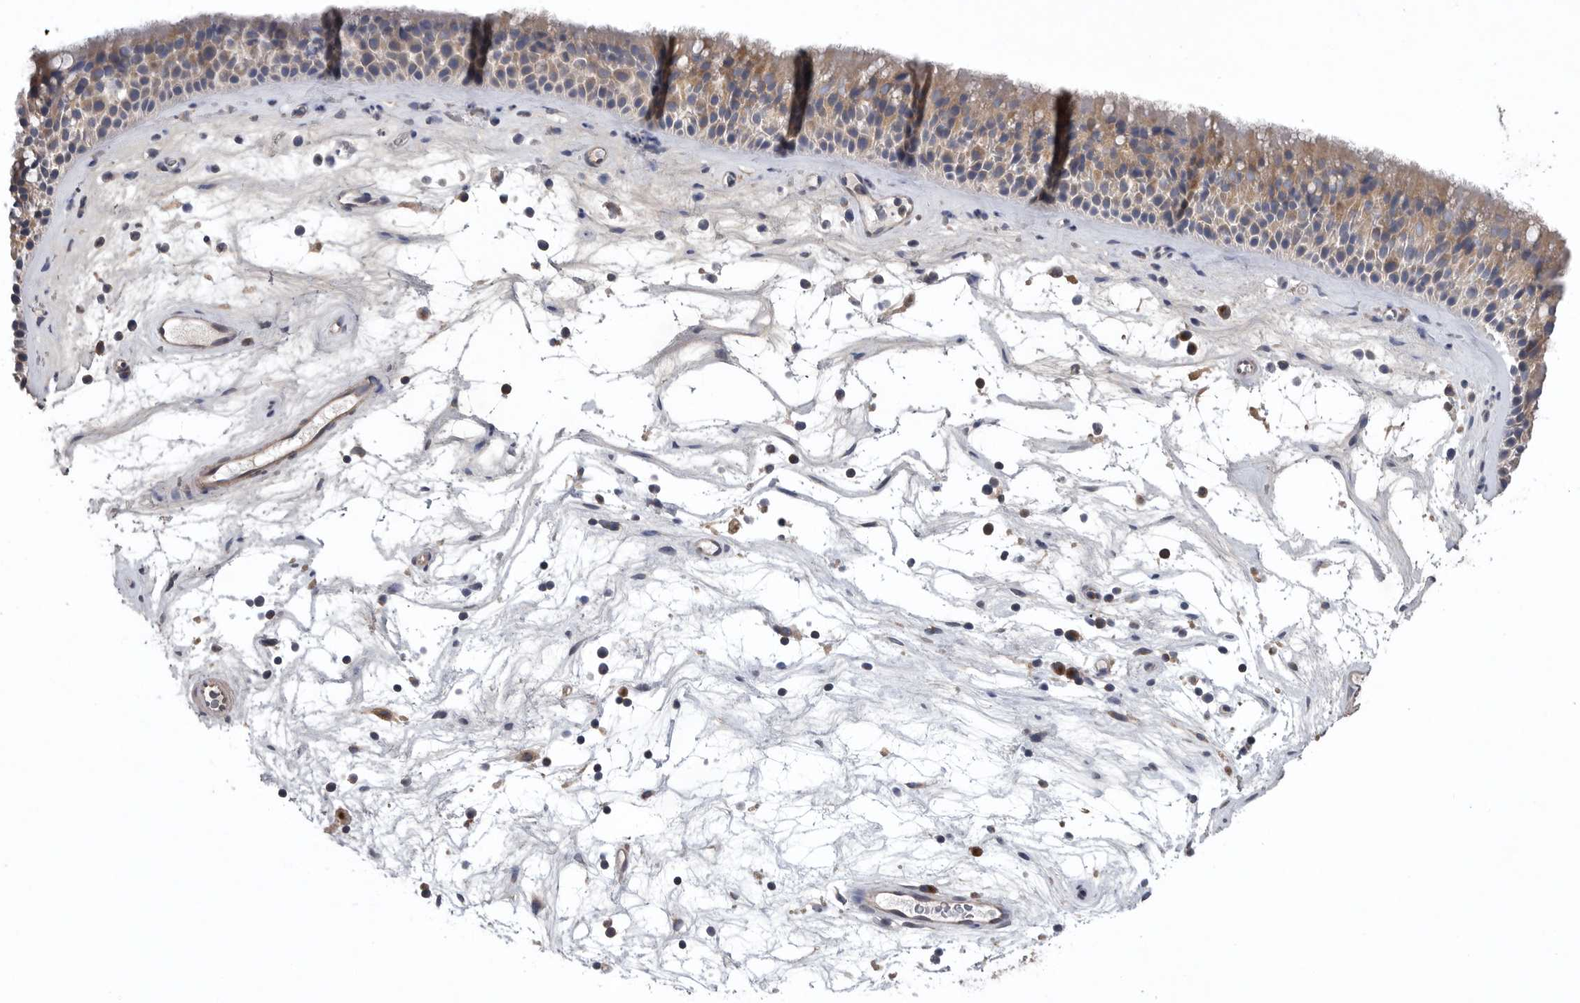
{"staining": {"intensity": "moderate", "quantity": ">75%", "location": "cytoplasmic/membranous"}, "tissue": "nasopharynx", "cell_type": "Respiratory epithelial cells", "image_type": "normal", "snomed": [{"axis": "morphology", "description": "Normal tissue, NOS"}, {"axis": "topography", "description": "Nasopharynx"}], "caption": "Human nasopharynx stained for a protein (brown) shows moderate cytoplasmic/membranous positive positivity in approximately >75% of respiratory epithelial cells.", "gene": "OXR1", "patient": {"sex": "male", "age": 64}}